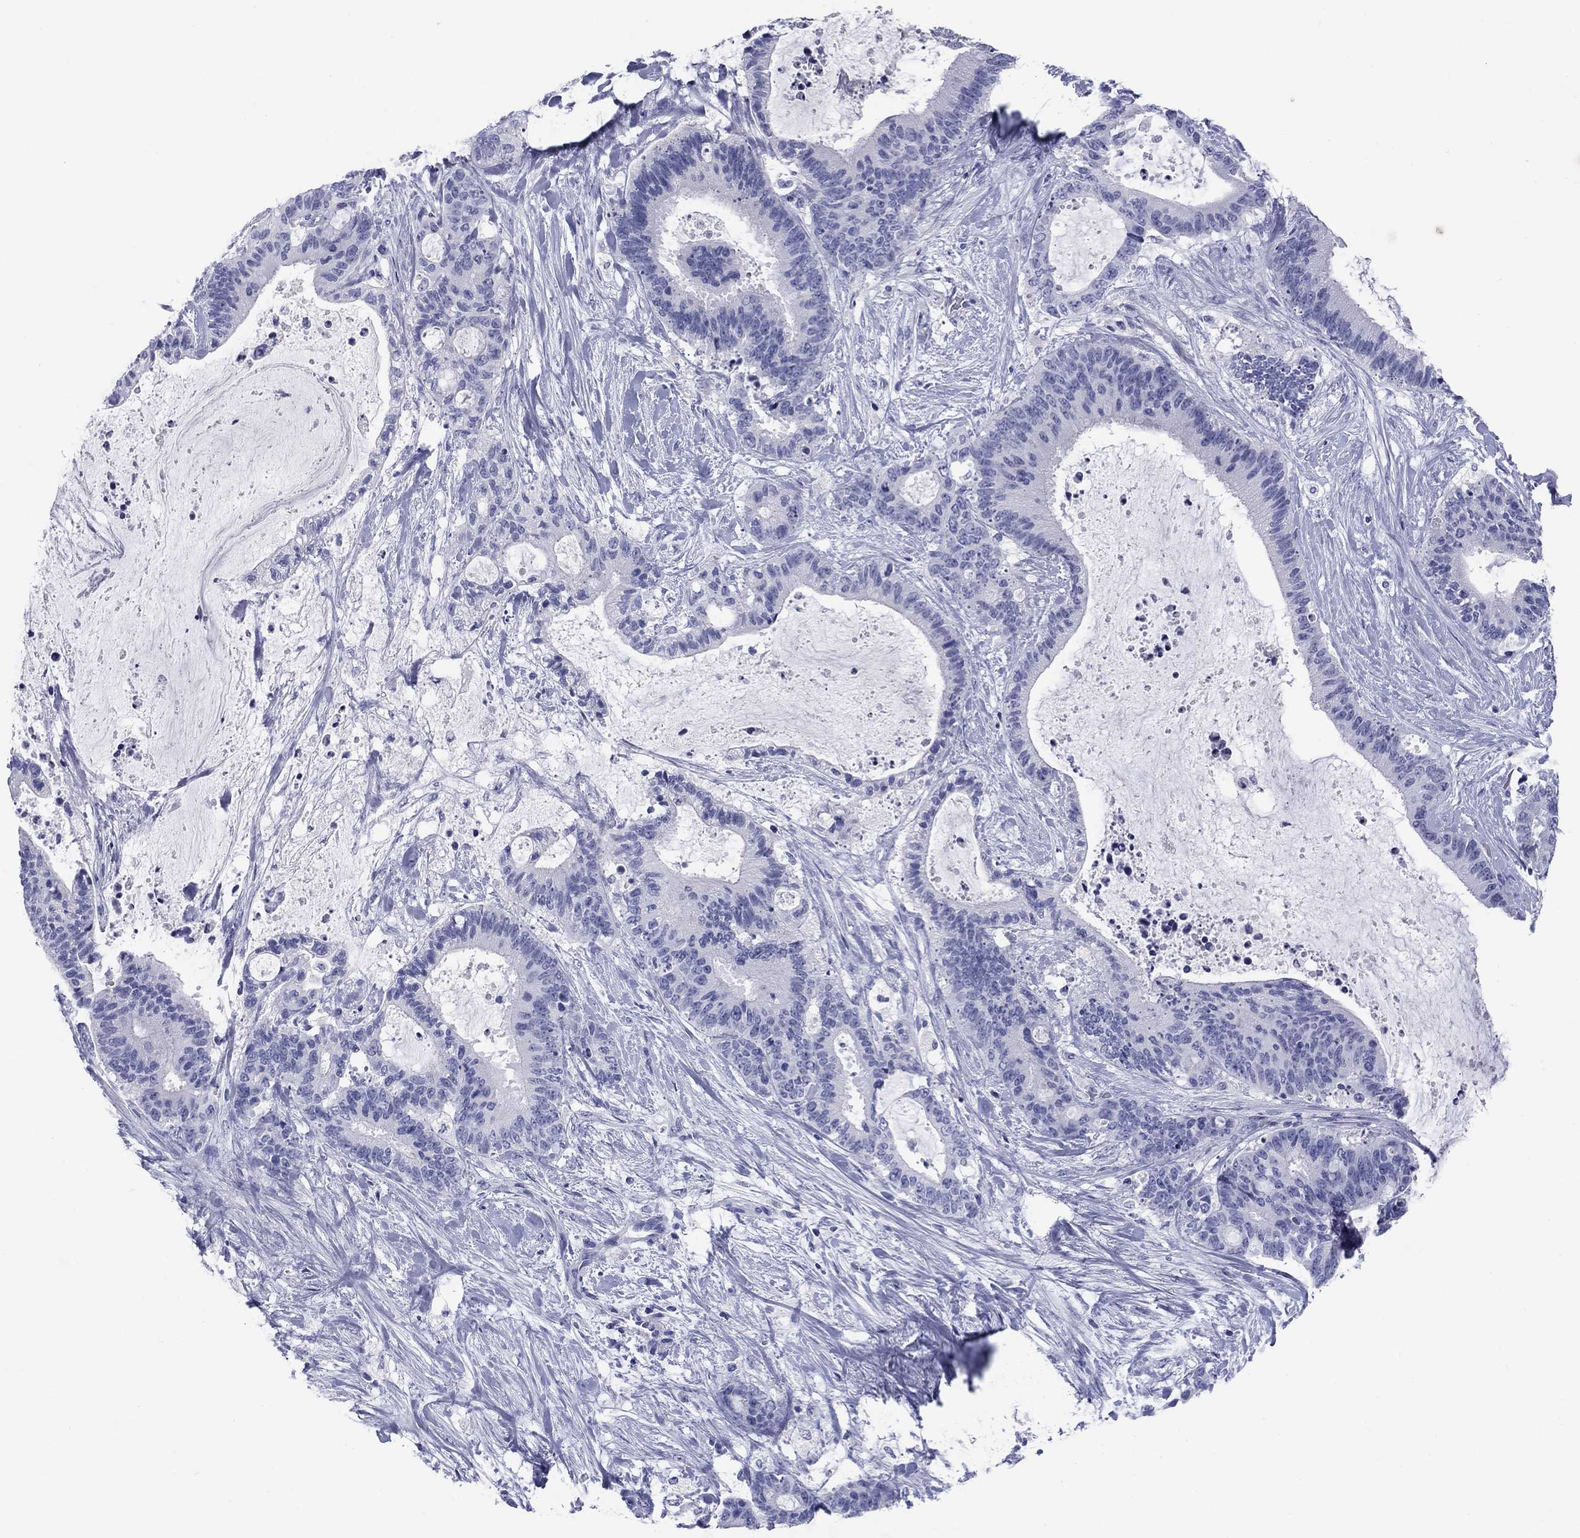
{"staining": {"intensity": "negative", "quantity": "none", "location": "none"}, "tissue": "liver cancer", "cell_type": "Tumor cells", "image_type": "cancer", "snomed": [{"axis": "morphology", "description": "Cholangiocarcinoma"}, {"axis": "topography", "description": "Liver"}], "caption": "Immunohistochemistry of human liver cancer demonstrates no positivity in tumor cells.", "gene": "KCNH1", "patient": {"sex": "female", "age": 73}}